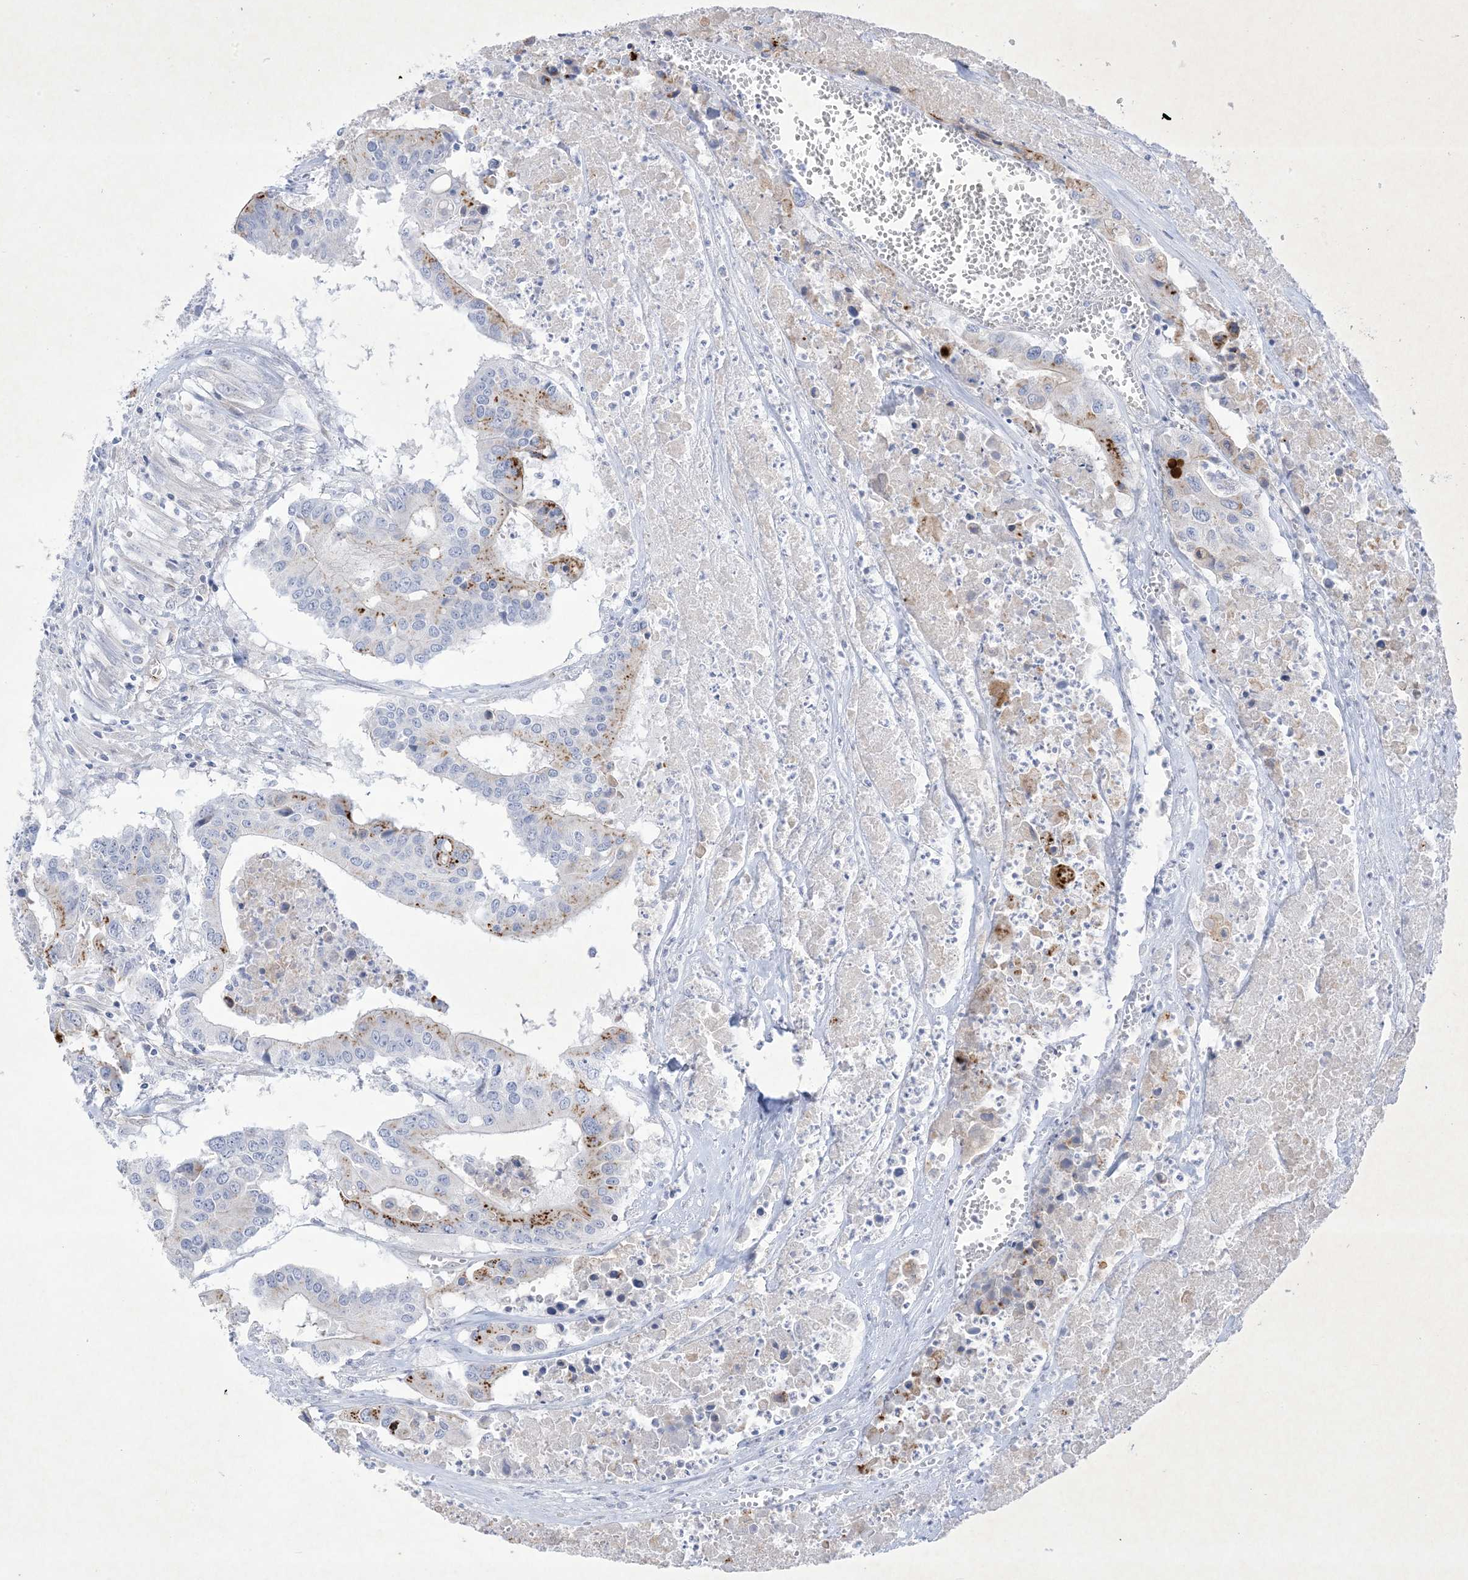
{"staining": {"intensity": "moderate", "quantity": "<25%", "location": "cytoplasmic/membranous"}, "tissue": "colorectal cancer", "cell_type": "Tumor cells", "image_type": "cancer", "snomed": [{"axis": "morphology", "description": "Adenocarcinoma, NOS"}, {"axis": "topography", "description": "Colon"}], "caption": "Human colorectal cancer stained for a protein (brown) shows moderate cytoplasmic/membranous positive staining in approximately <25% of tumor cells.", "gene": "B3GNT7", "patient": {"sex": "male", "age": 77}}